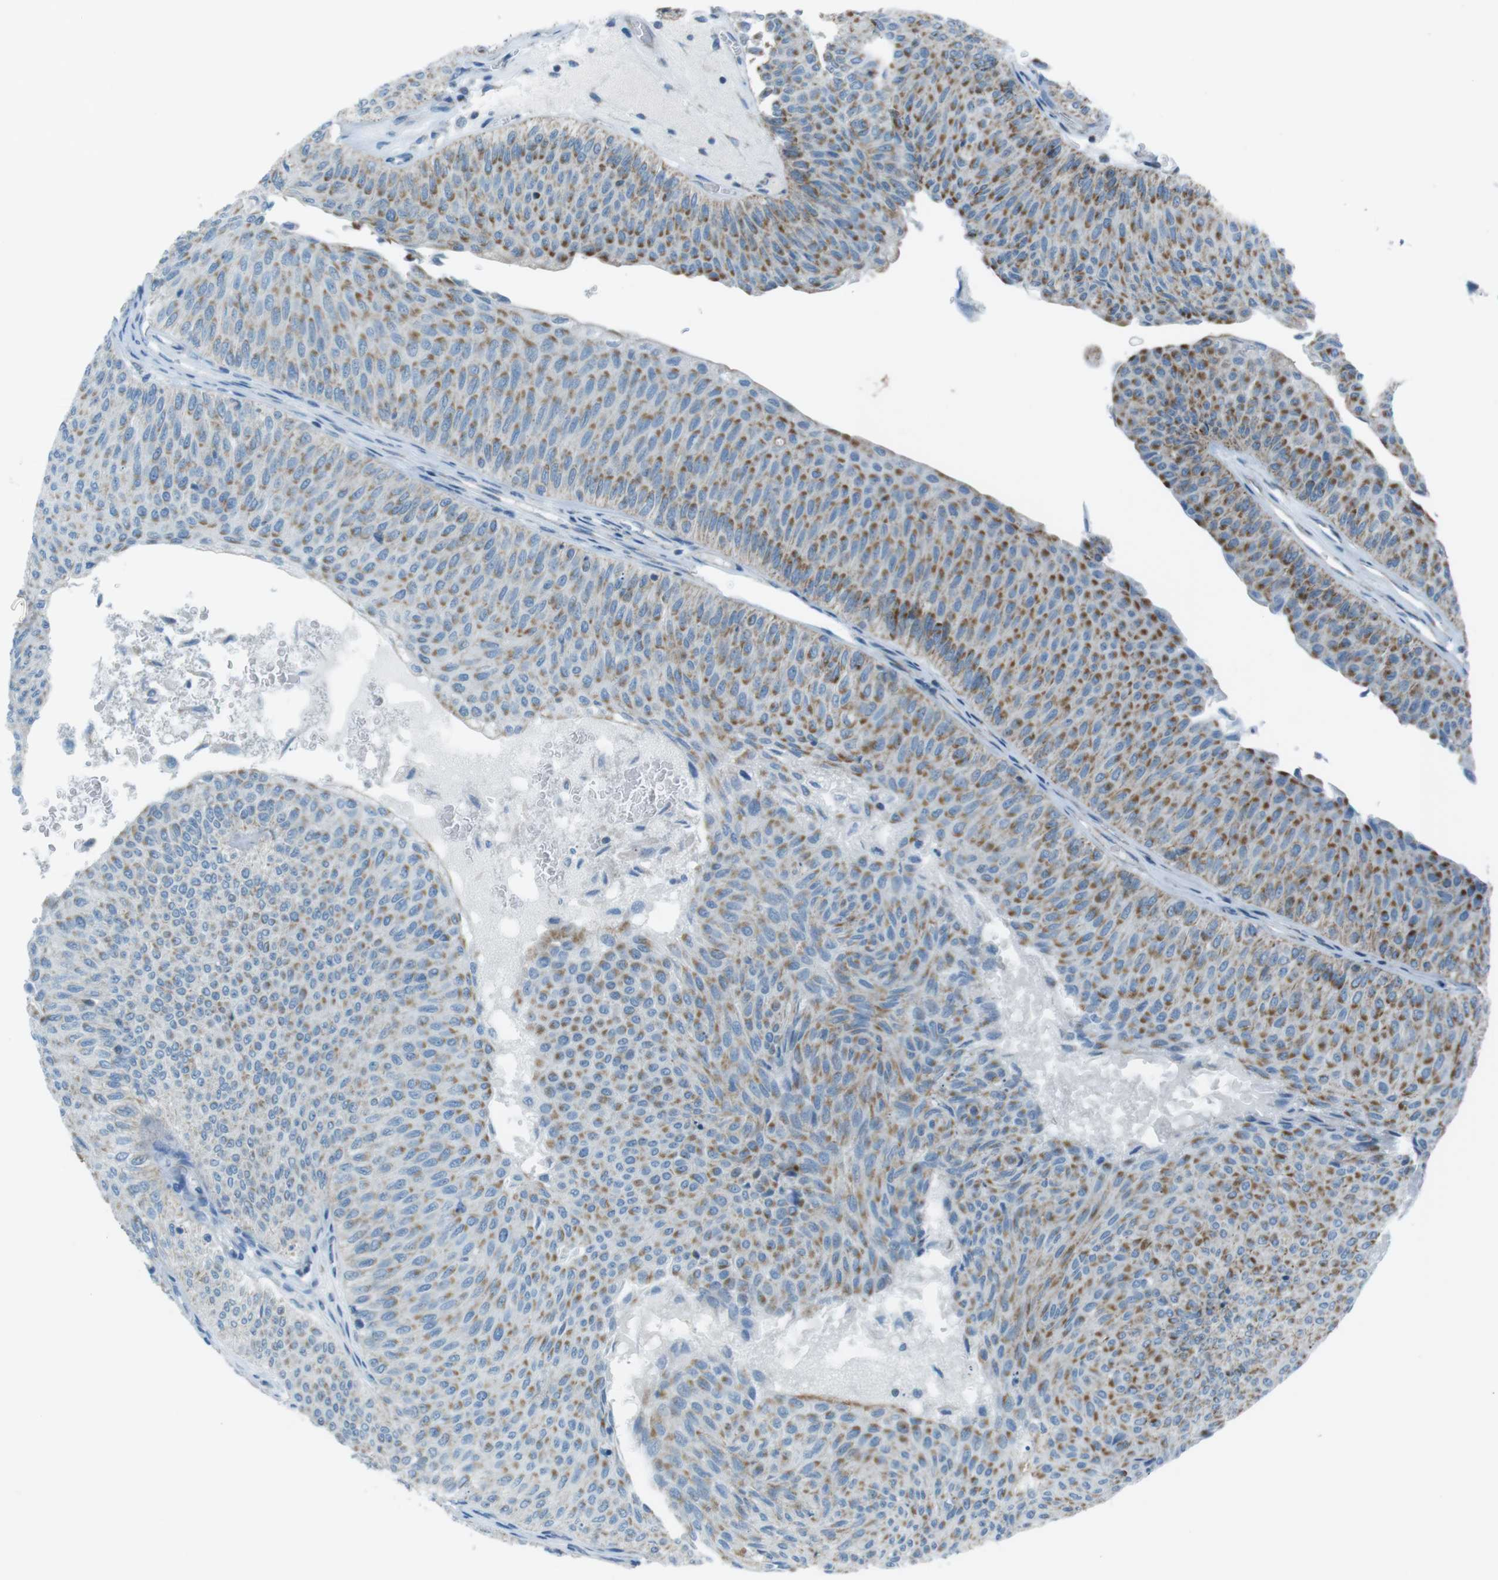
{"staining": {"intensity": "strong", "quantity": "25%-75%", "location": "cytoplasmic/membranous"}, "tissue": "urothelial cancer", "cell_type": "Tumor cells", "image_type": "cancer", "snomed": [{"axis": "morphology", "description": "Urothelial carcinoma, Low grade"}, {"axis": "topography", "description": "Urinary bladder"}], "caption": "A high-resolution micrograph shows immunohistochemistry staining of urothelial cancer, which exhibits strong cytoplasmic/membranous expression in approximately 25%-75% of tumor cells. The protein of interest is stained brown, and the nuclei are stained in blue (DAB IHC with brightfield microscopy, high magnification).", "gene": "DNAJA3", "patient": {"sex": "male", "age": 78}}